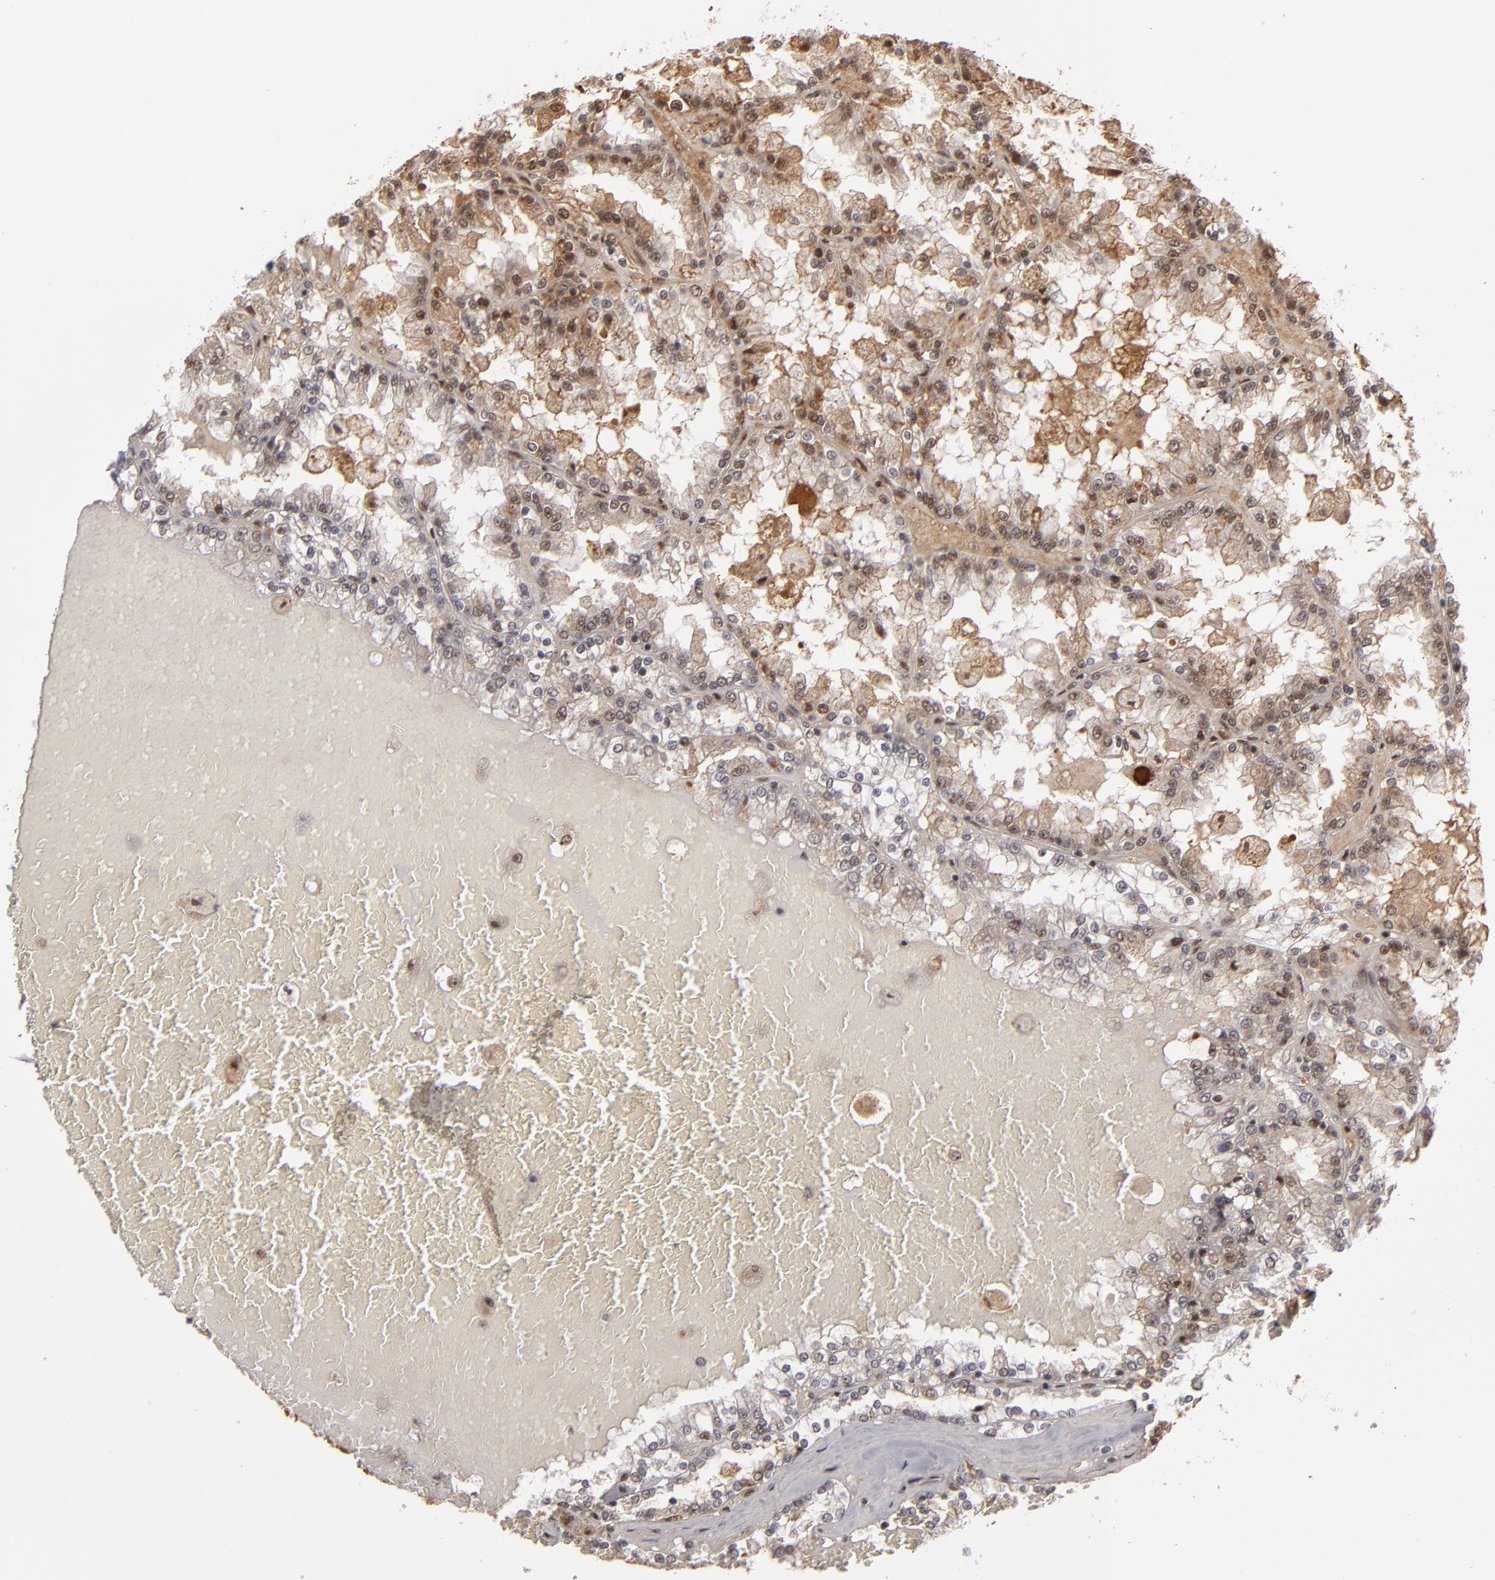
{"staining": {"intensity": "moderate", "quantity": "25%-75%", "location": "cytoplasmic/membranous,nuclear"}, "tissue": "renal cancer", "cell_type": "Tumor cells", "image_type": "cancer", "snomed": [{"axis": "morphology", "description": "Adenocarcinoma, NOS"}, {"axis": "topography", "description": "Kidney"}], "caption": "Immunohistochemistry (IHC) (DAB) staining of human renal cancer reveals moderate cytoplasmic/membranous and nuclear protein staining in approximately 25%-75% of tumor cells.", "gene": "ZNF234", "patient": {"sex": "female", "age": 56}}